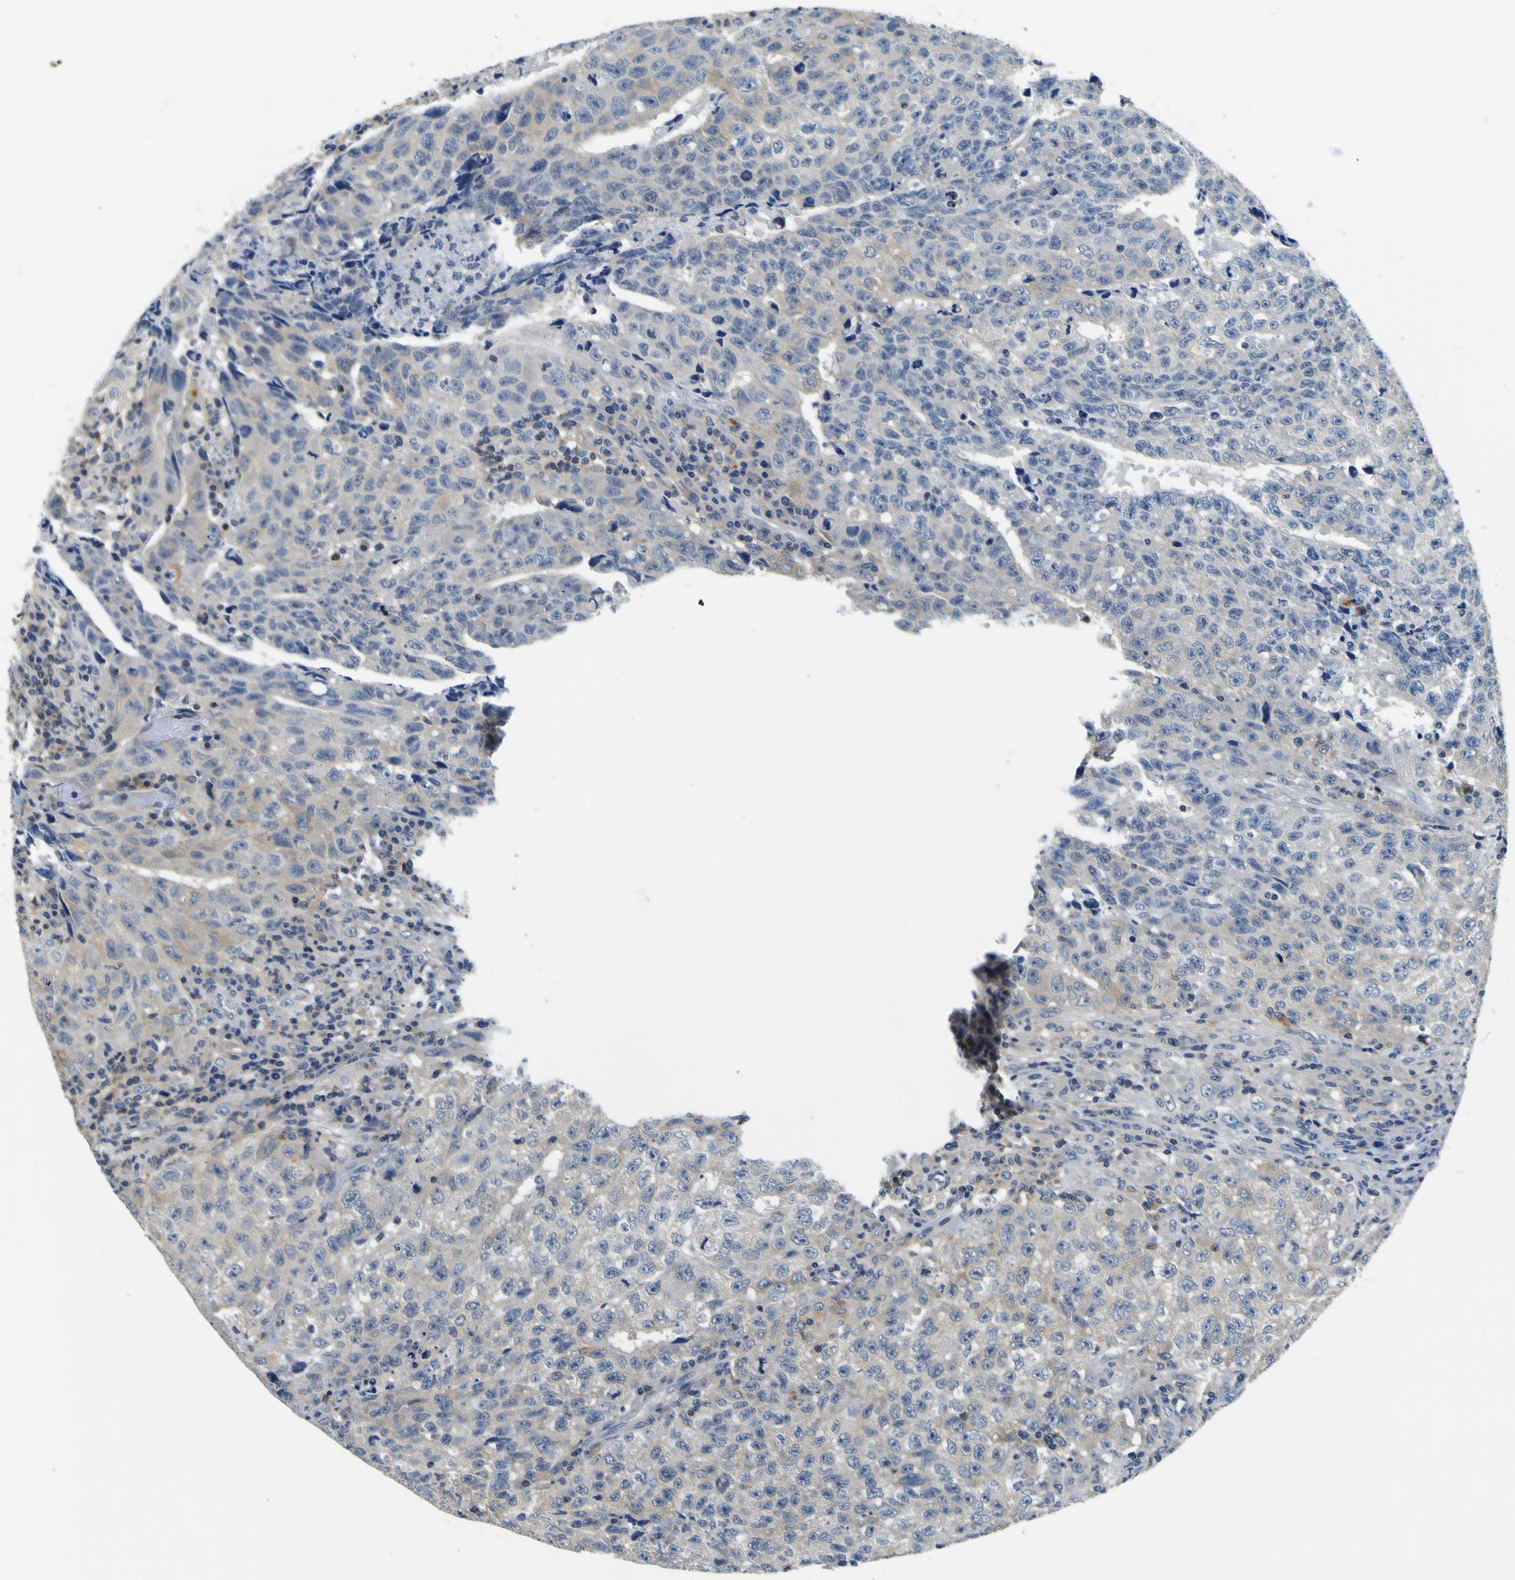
{"staining": {"intensity": "weak", "quantity": ">75%", "location": "cytoplasmic/membranous"}, "tissue": "testis cancer", "cell_type": "Tumor cells", "image_type": "cancer", "snomed": [{"axis": "morphology", "description": "Necrosis, NOS"}, {"axis": "morphology", "description": "Carcinoma, Embryonal, NOS"}, {"axis": "topography", "description": "Testis"}], "caption": "Human testis cancer stained with a protein marker displays weak staining in tumor cells.", "gene": "TNIK", "patient": {"sex": "male", "age": 19}}